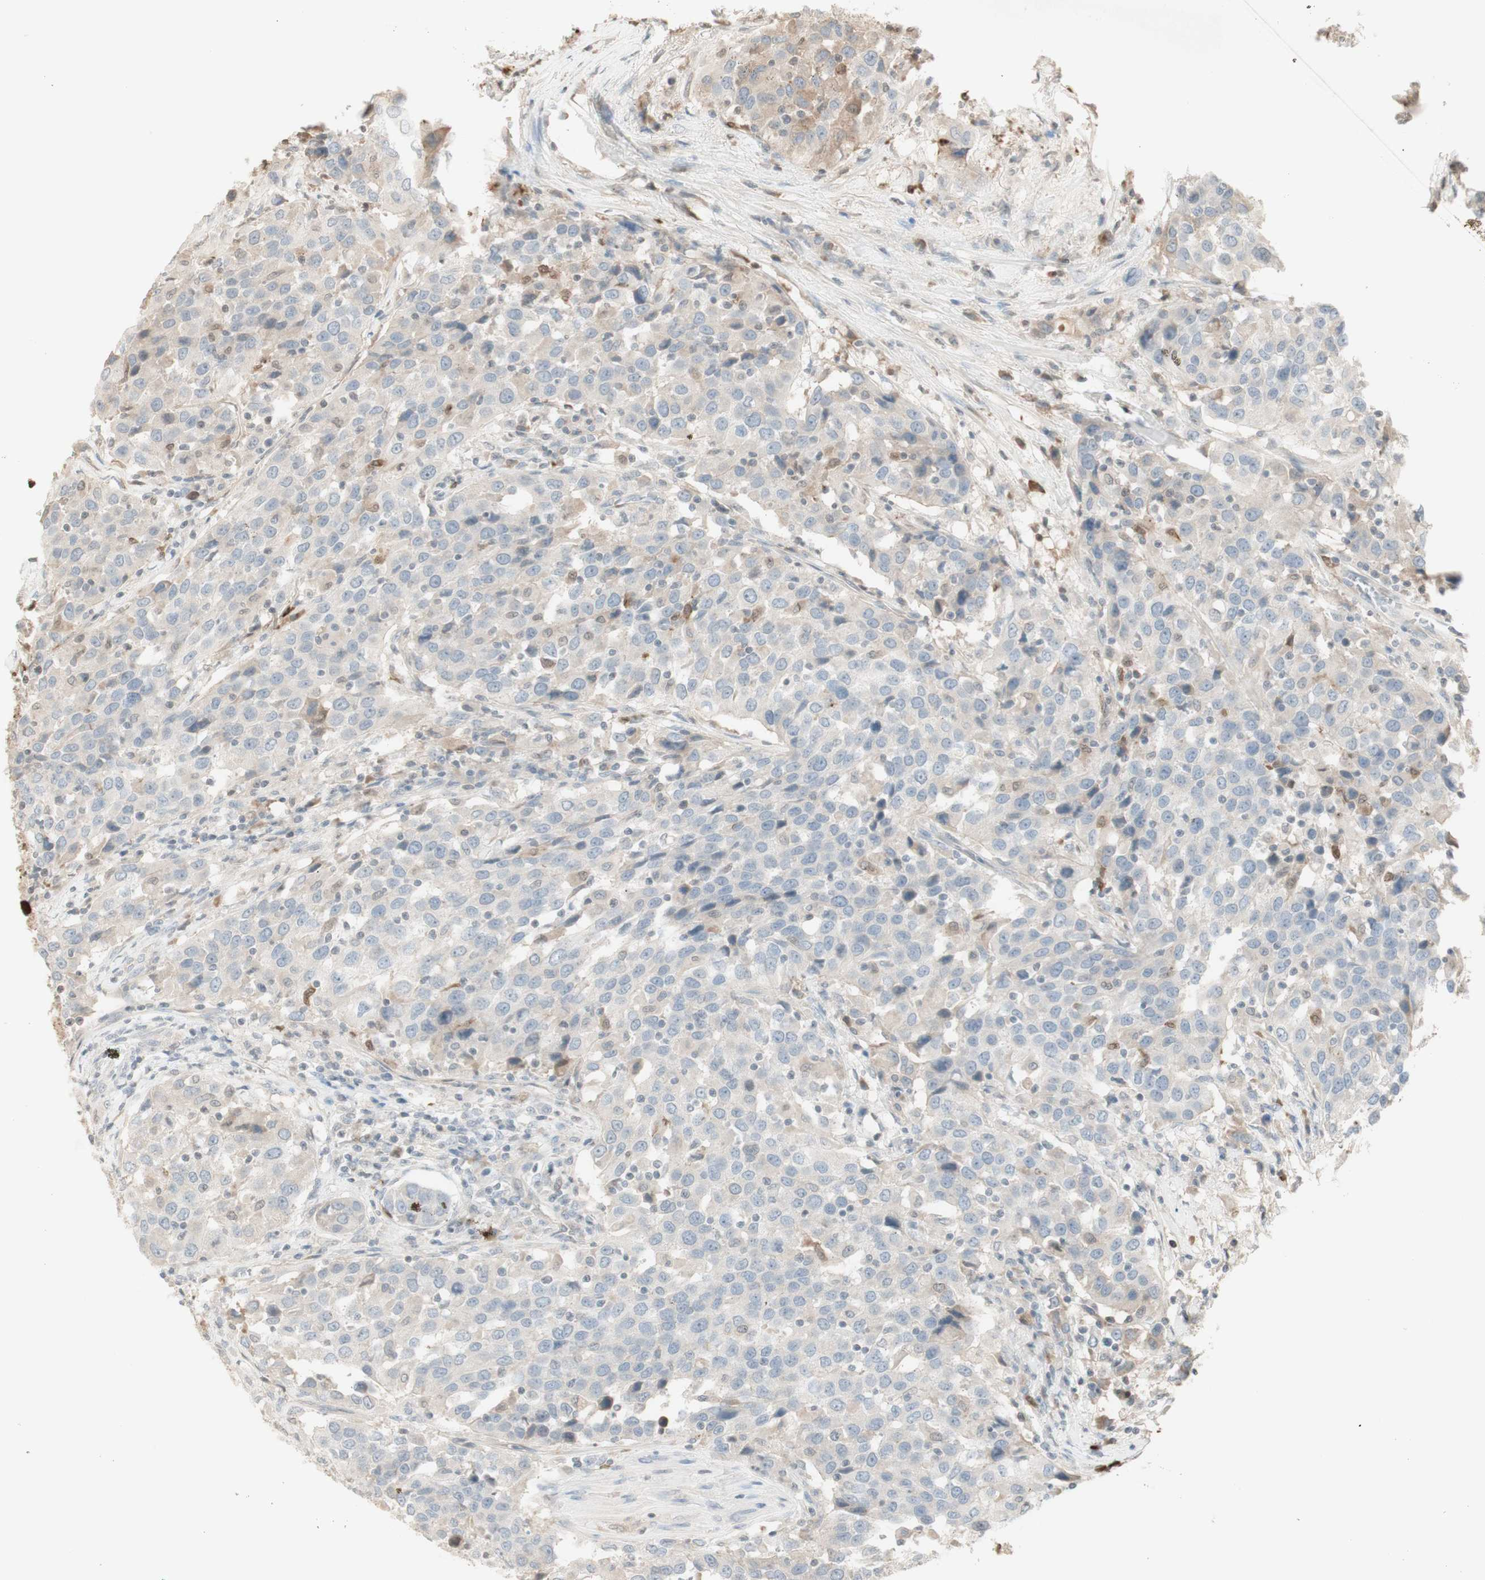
{"staining": {"intensity": "weak", "quantity": "<25%", "location": "cytoplasmic/membranous"}, "tissue": "urothelial cancer", "cell_type": "Tumor cells", "image_type": "cancer", "snomed": [{"axis": "morphology", "description": "Urothelial carcinoma, High grade"}, {"axis": "topography", "description": "Urinary bladder"}], "caption": "High power microscopy photomicrograph of an immunohistochemistry image of urothelial cancer, revealing no significant staining in tumor cells. Nuclei are stained in blue.", "gene": "NID1", "patient": {"sex": "female", "age": 80}}